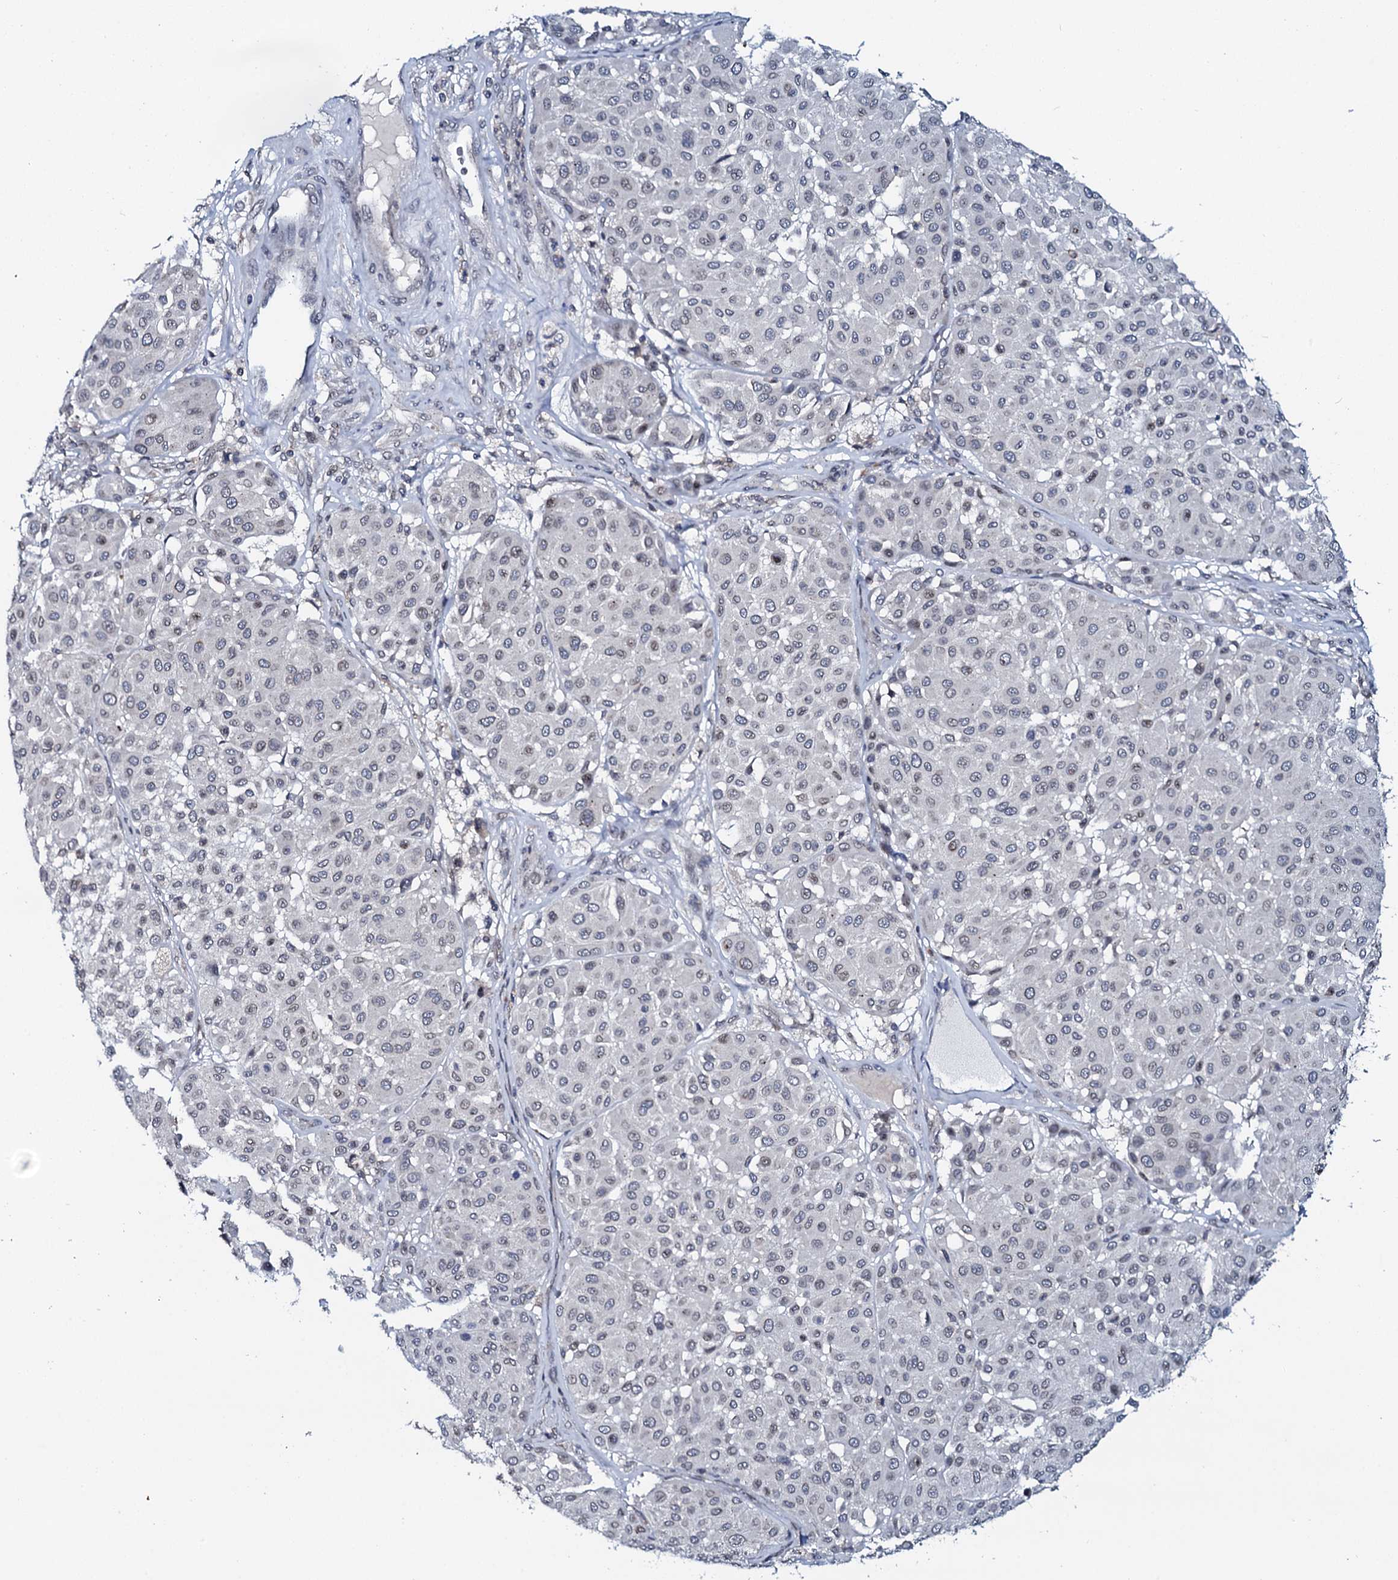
{"staining": {"intensity": "negative", "quantity": "none", "location": "none"}, "tissue": "melanoma", "cell_type": "Tumor cells", "image_type": "cancer", "snomed": [{"axis": "morphology", "description": "Malignant melanoma, Metastatic site"}, {"axis": "topography", "description": "Soft tissue"}], "caption": "DAB immunohistochemical staining of human malignant melanoma (metastatic site) exhibits no significant positivity in tumor cells.", "gene": "SNTA1", "patient": {"sex": "male", "age": 41}}